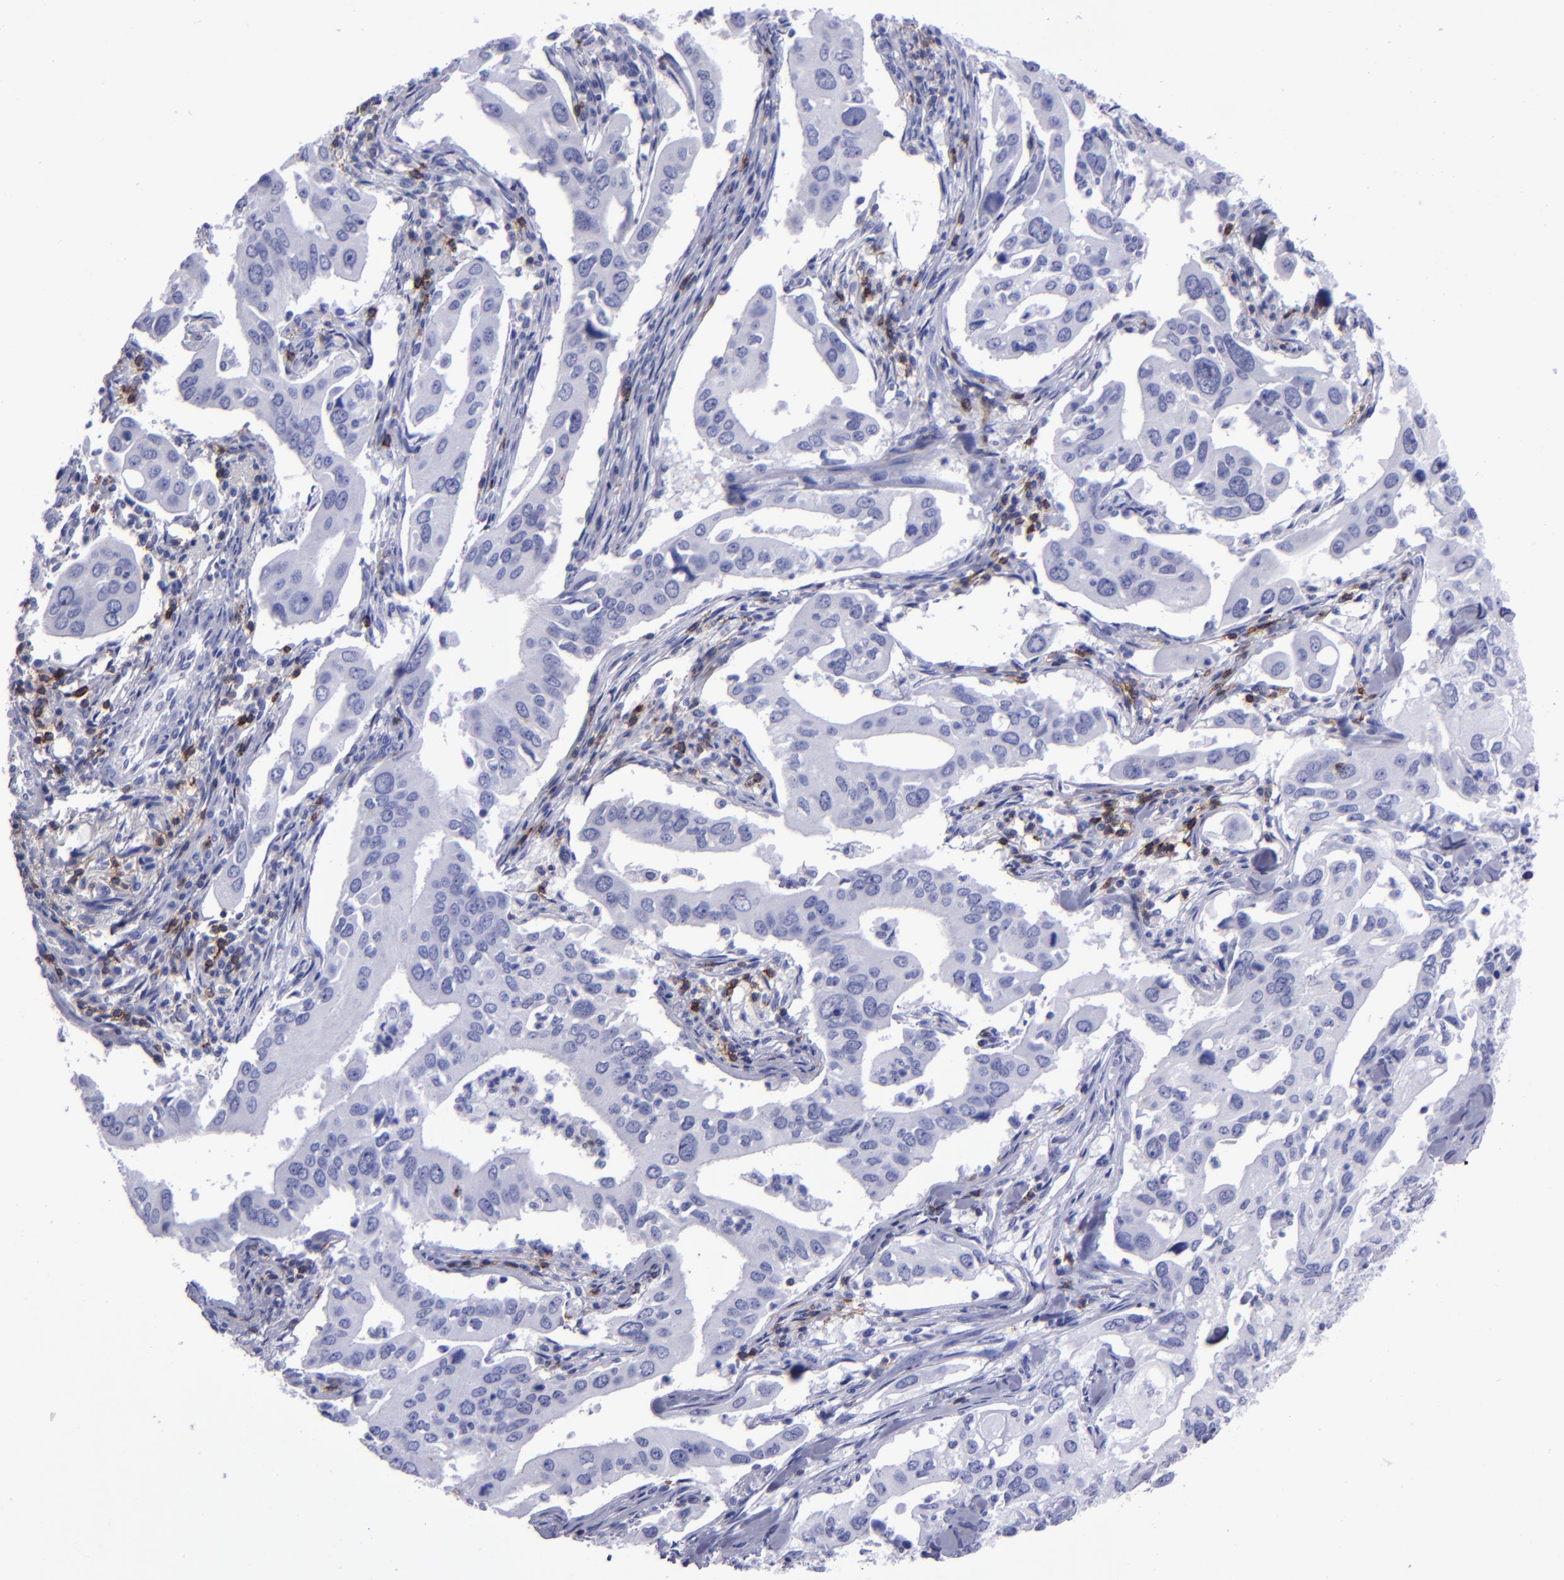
{"staining": {"intensity": "negative", "quantity": "none", "location": "none"}, "tissue": "lung cancer", "cell_type": "Tumor cells", "image_type": "cancer", "snomed": [{"axis": "morphology", "description": "Adenocarcinoma, NOS"}, {"axis": "topography", "description": "Lung"}], "caption": "There is no significant expression in tumor cells of lung adenocarcinoma.", "gene": "CD6", "patient": {"sex": "male", "age": 48}}